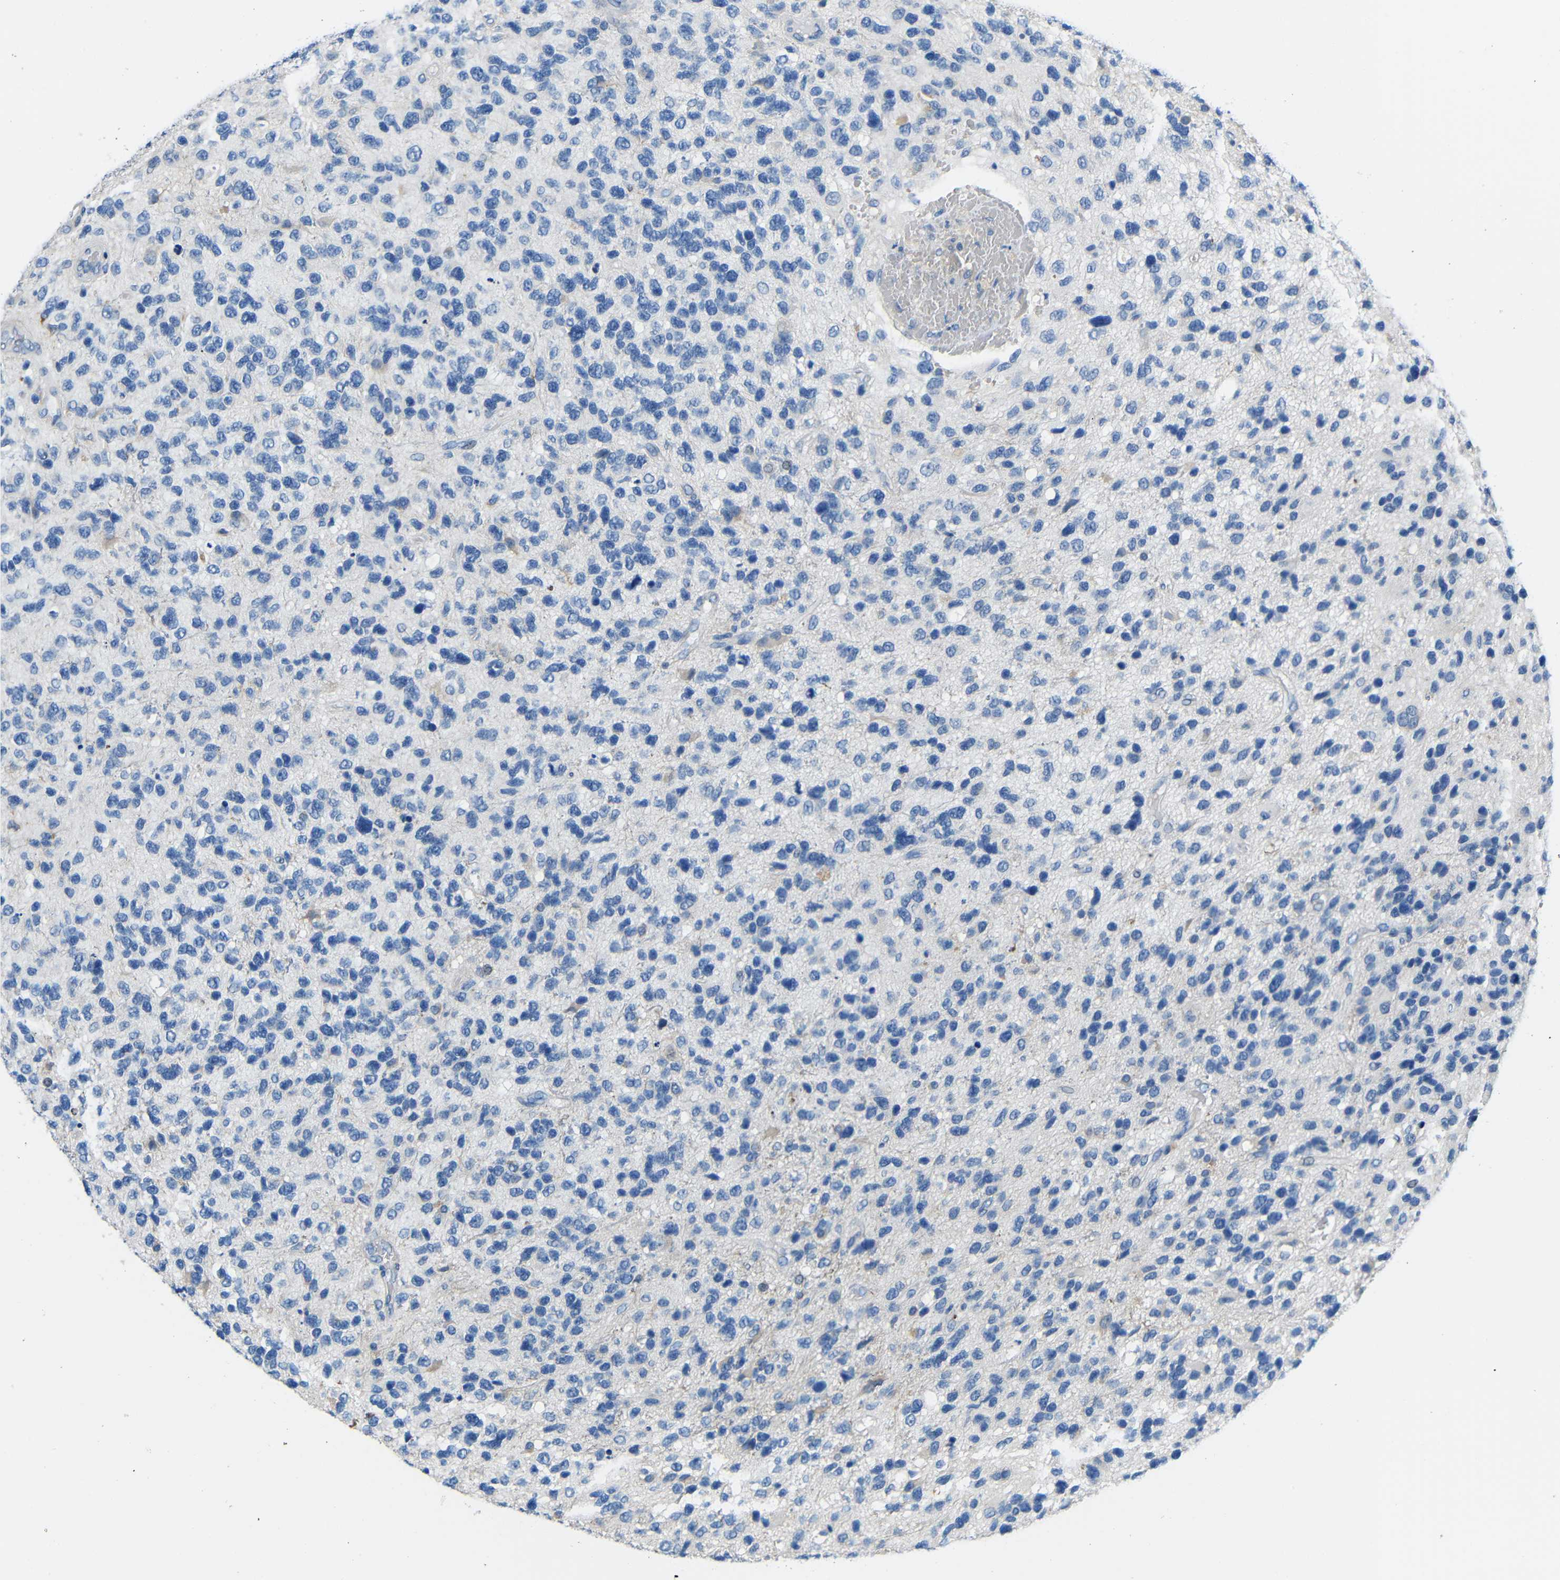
{"staining": {"intensity": "negative", "quantity": "none", "location": "none"}, "tissue": "glioma", "cell_type": "Tumor cells", "image_type": "cancer", "snomed": [{"axis": "morphology", "description": "Glioma, malignant, High grade"}, {"axis": "topography", "description": "Brain"}], "caption": "This image is of glioma stained with IHC to label a protein in brown with the nuclei are counter-stained blue. There is no positivity in tumor cells. (DAB (3,3'-diaminobenzidine) immunohistochemistry (IHC), high magnification).", "gene": "NEGR1", "patient": {"sex": "female", "age": 58}}